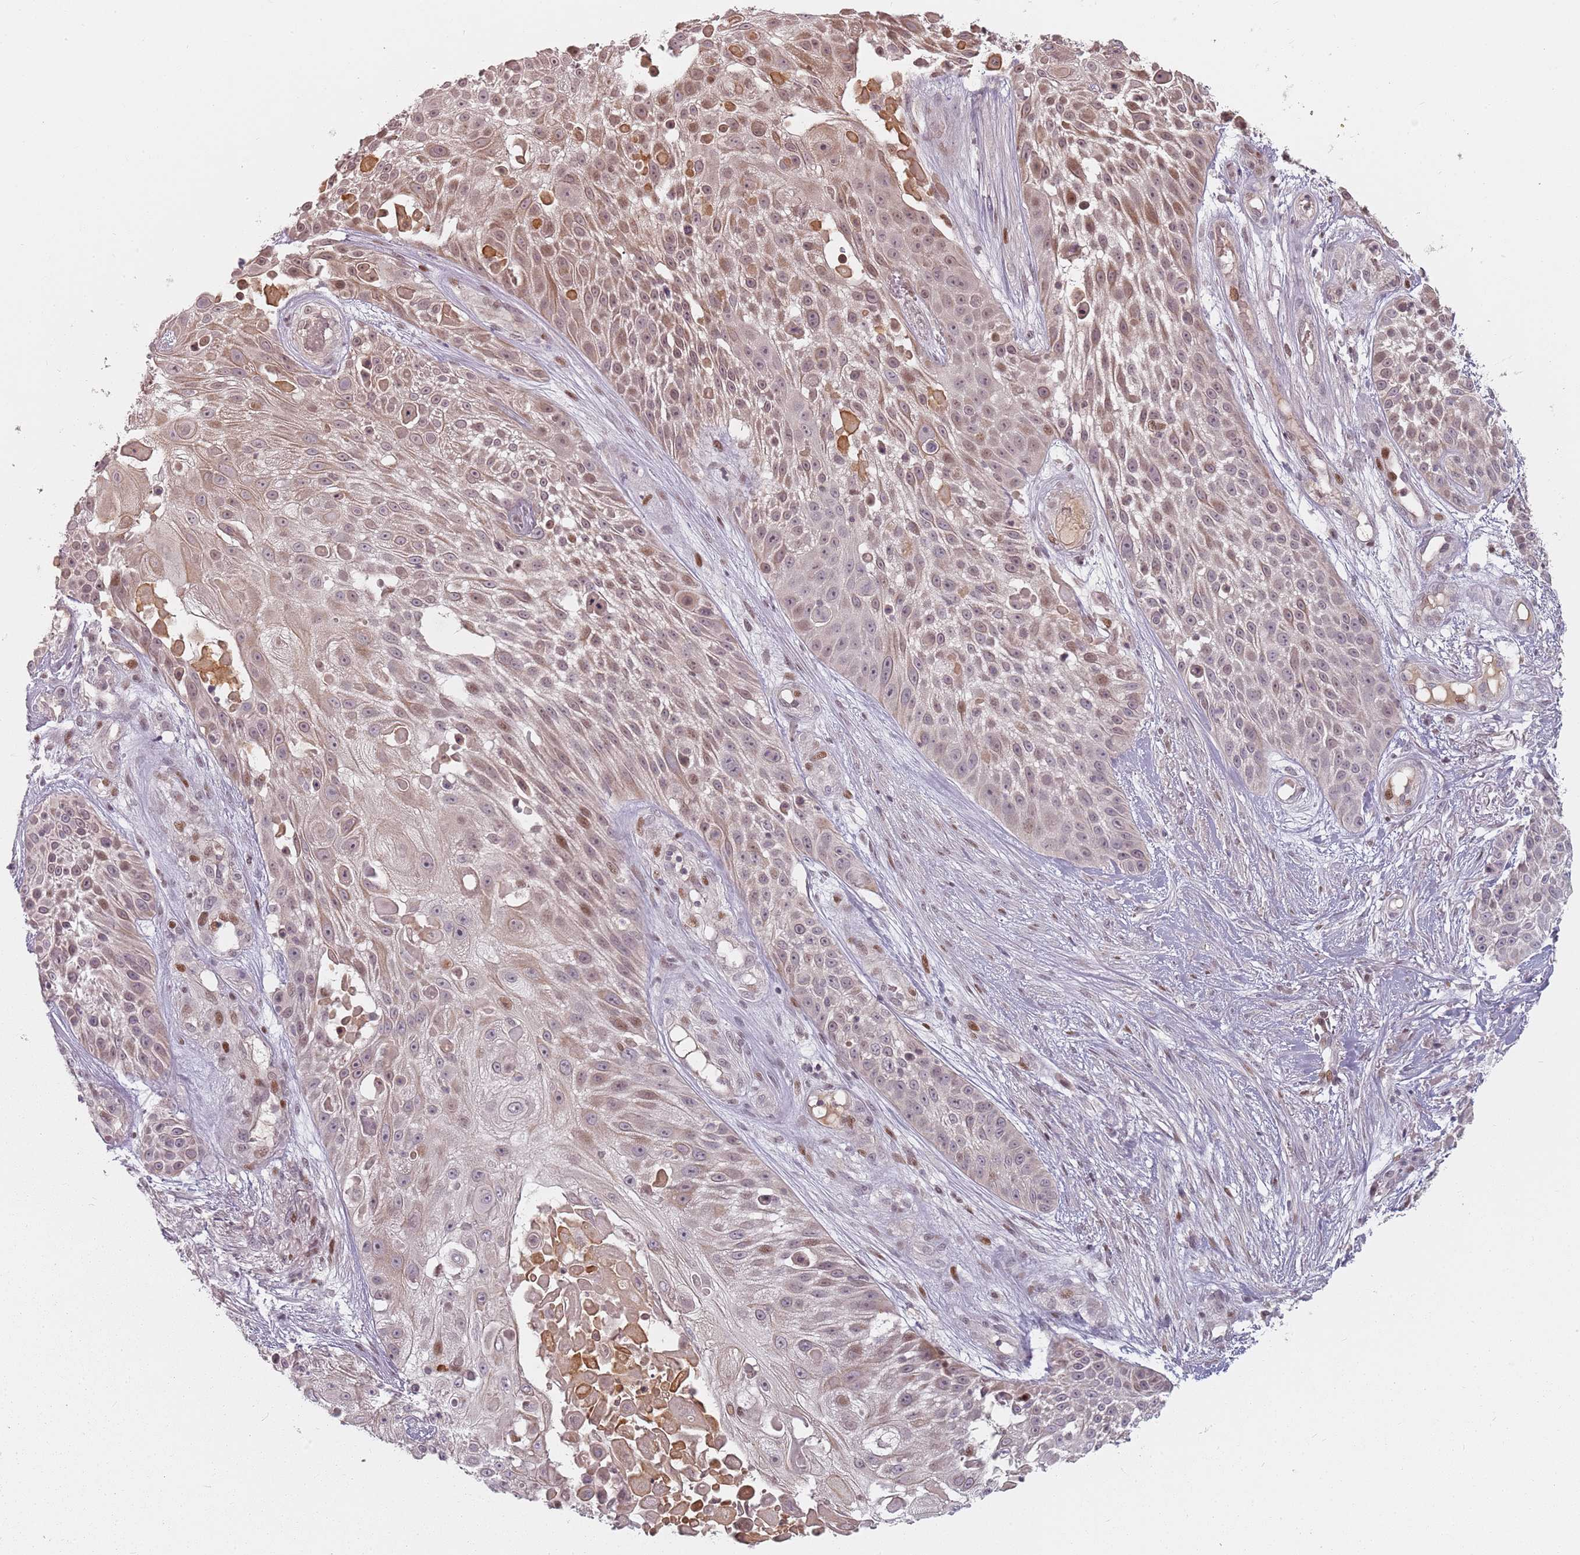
{"staining": {"intensity": "weak", "quantity": "25%-75%", "location": "cytoplasmic/membranous,nuclear"}, "tissue": "skin cancer", "cell_type": "Tumor cells", "image_type": "cancer", "snomed": [{"axis": "morphology", "description": "Squamous cell carcinoma, NOS"}, {"axis": "topography", "description": "Skin"}], "caption": "There is low levels of weak cytoplasmic/membranous and nuclear expression in tumor cells of skin cancer (squamous cell carcinoma), as demonstrated by immunohistochemical staining (brown color).", "gene": "RPS6KA2", "patient": {"sex": "female", "age": 86}}